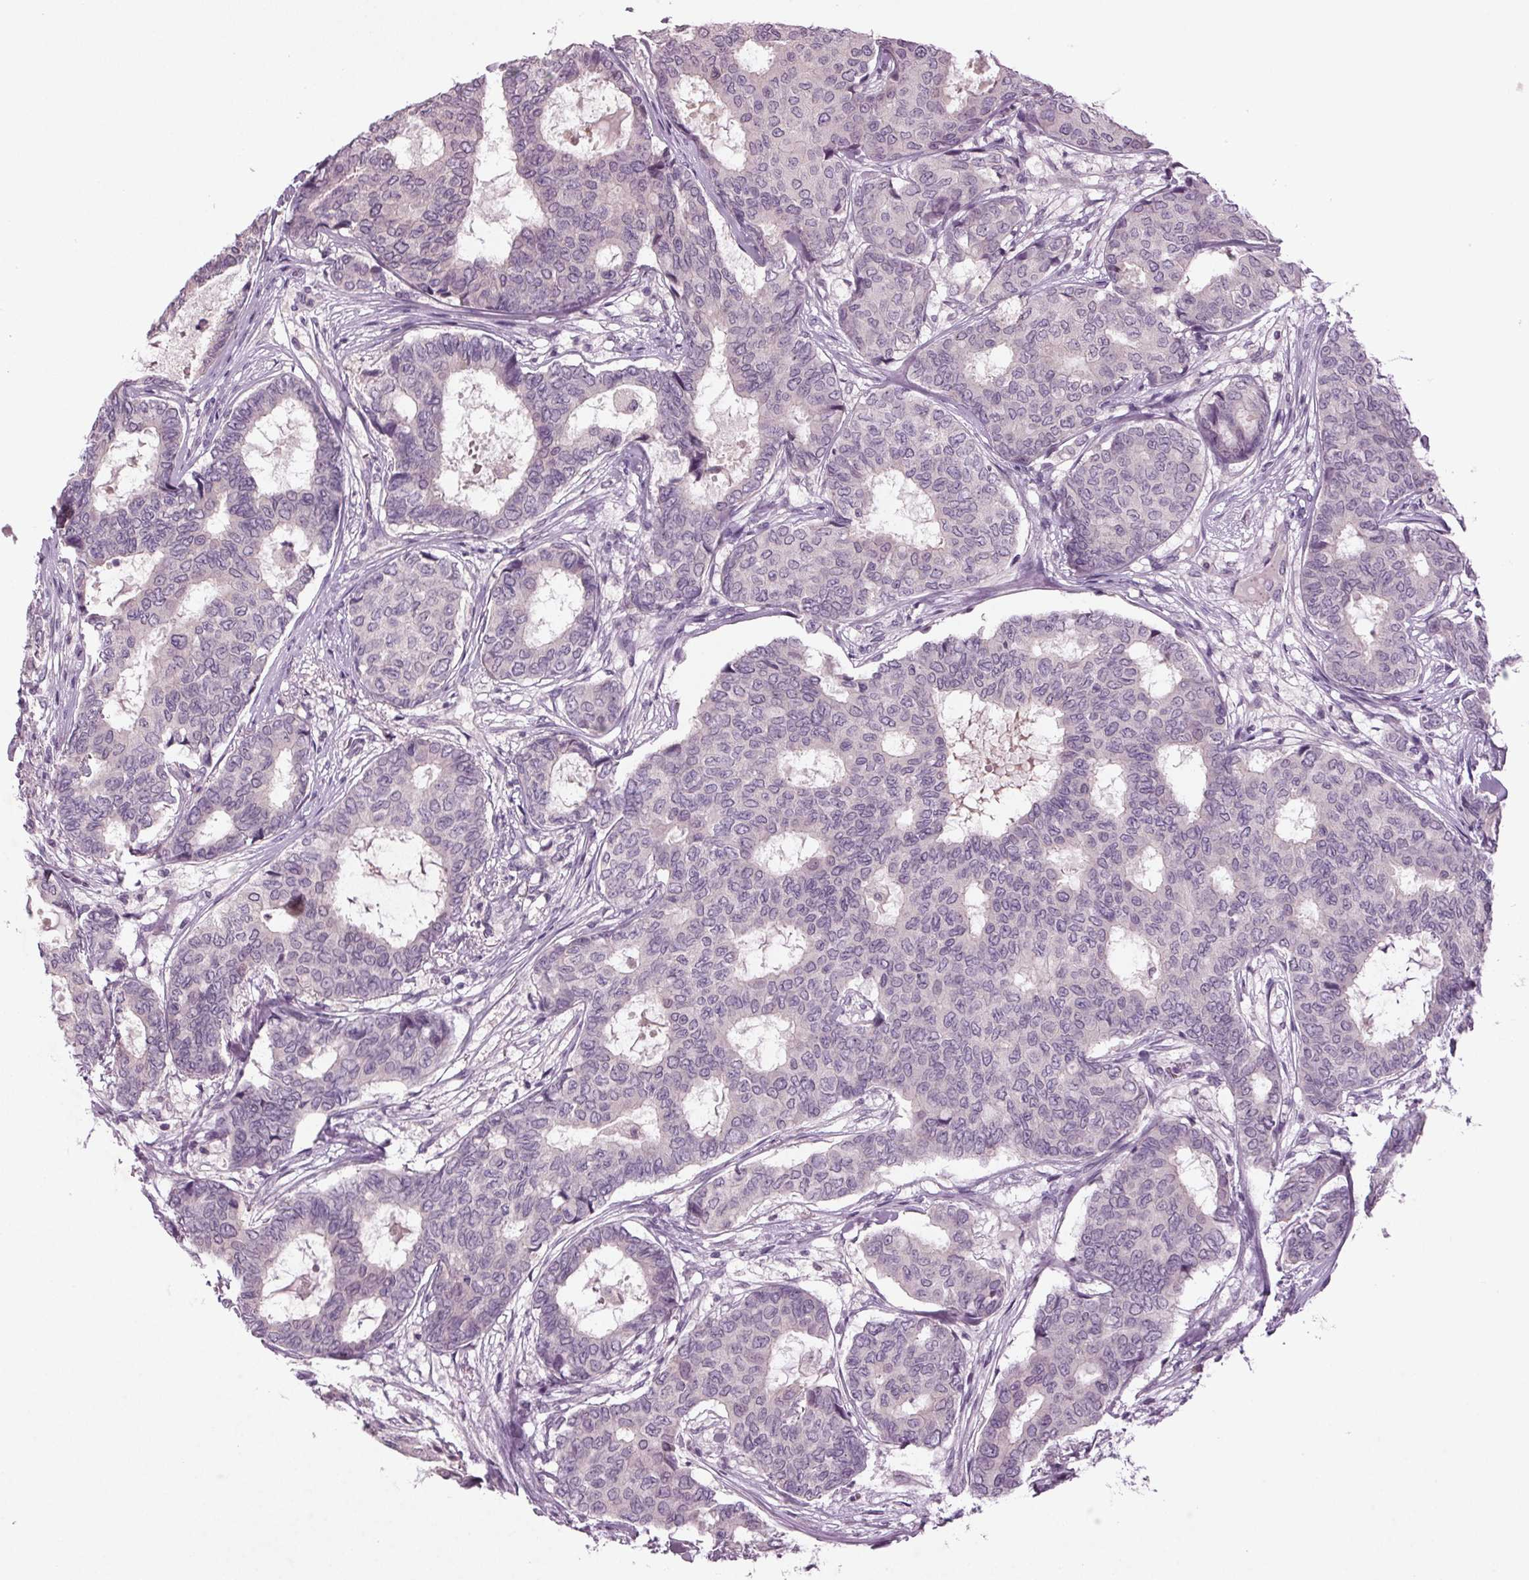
{"staining": {"intensity": "negative", "quantity": "none", "location": "none"}, "tissue": "breast cancer", "cell_type": "Tumor cells", "image_type": "cancer", "snomed": [{"axis": "morphology", "description": "Duct carcinoma"}, {"axis": "topography", "description": "Breast"}], "caption": "This is an immunohistochemistry photomicrograph of invasive ductal carcinoma (breast). There is no staining in tumor cells.", "gene": "BHLHE22", "patient": {"sex": "female", "age": 75}}